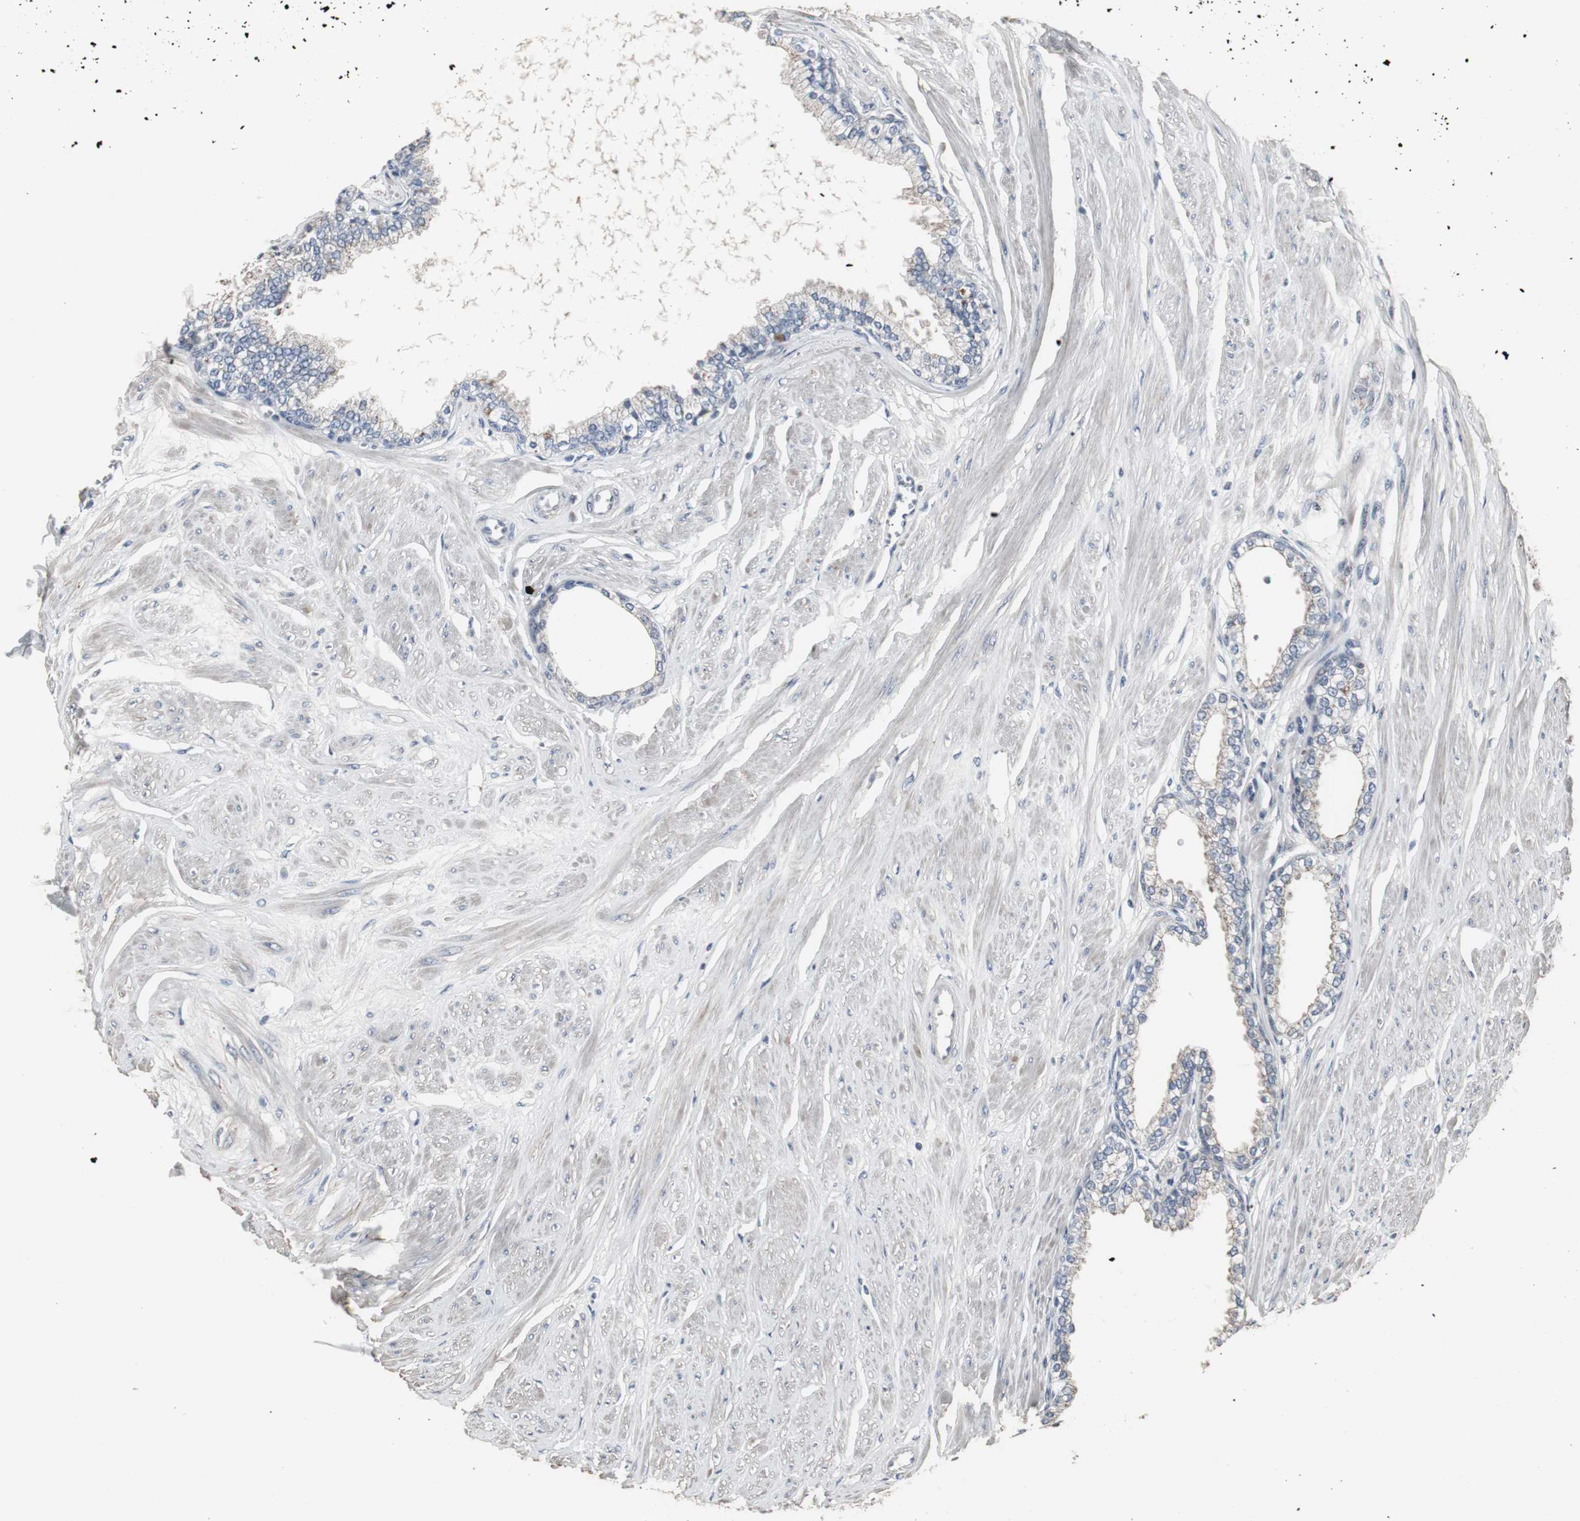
{"staining": {"intensity": "weak", "quantity": "<25%", "location": "cytoplasmic/membranous"}, "tissue": "prostate", "cell_type": "Glandular cells", "image_type": "normal", "snomed": [{"axis": "morphology", "description": "Normal tissue, NOS"}, {"axis": "topography", "description": "Prostate"}], "caption": "Immunohistochemistry (IHC) of benign human prostate reveals no staining in glandular cells.", "gene": "ACAA1", "patient": {"sex": "male", "age": 64}}